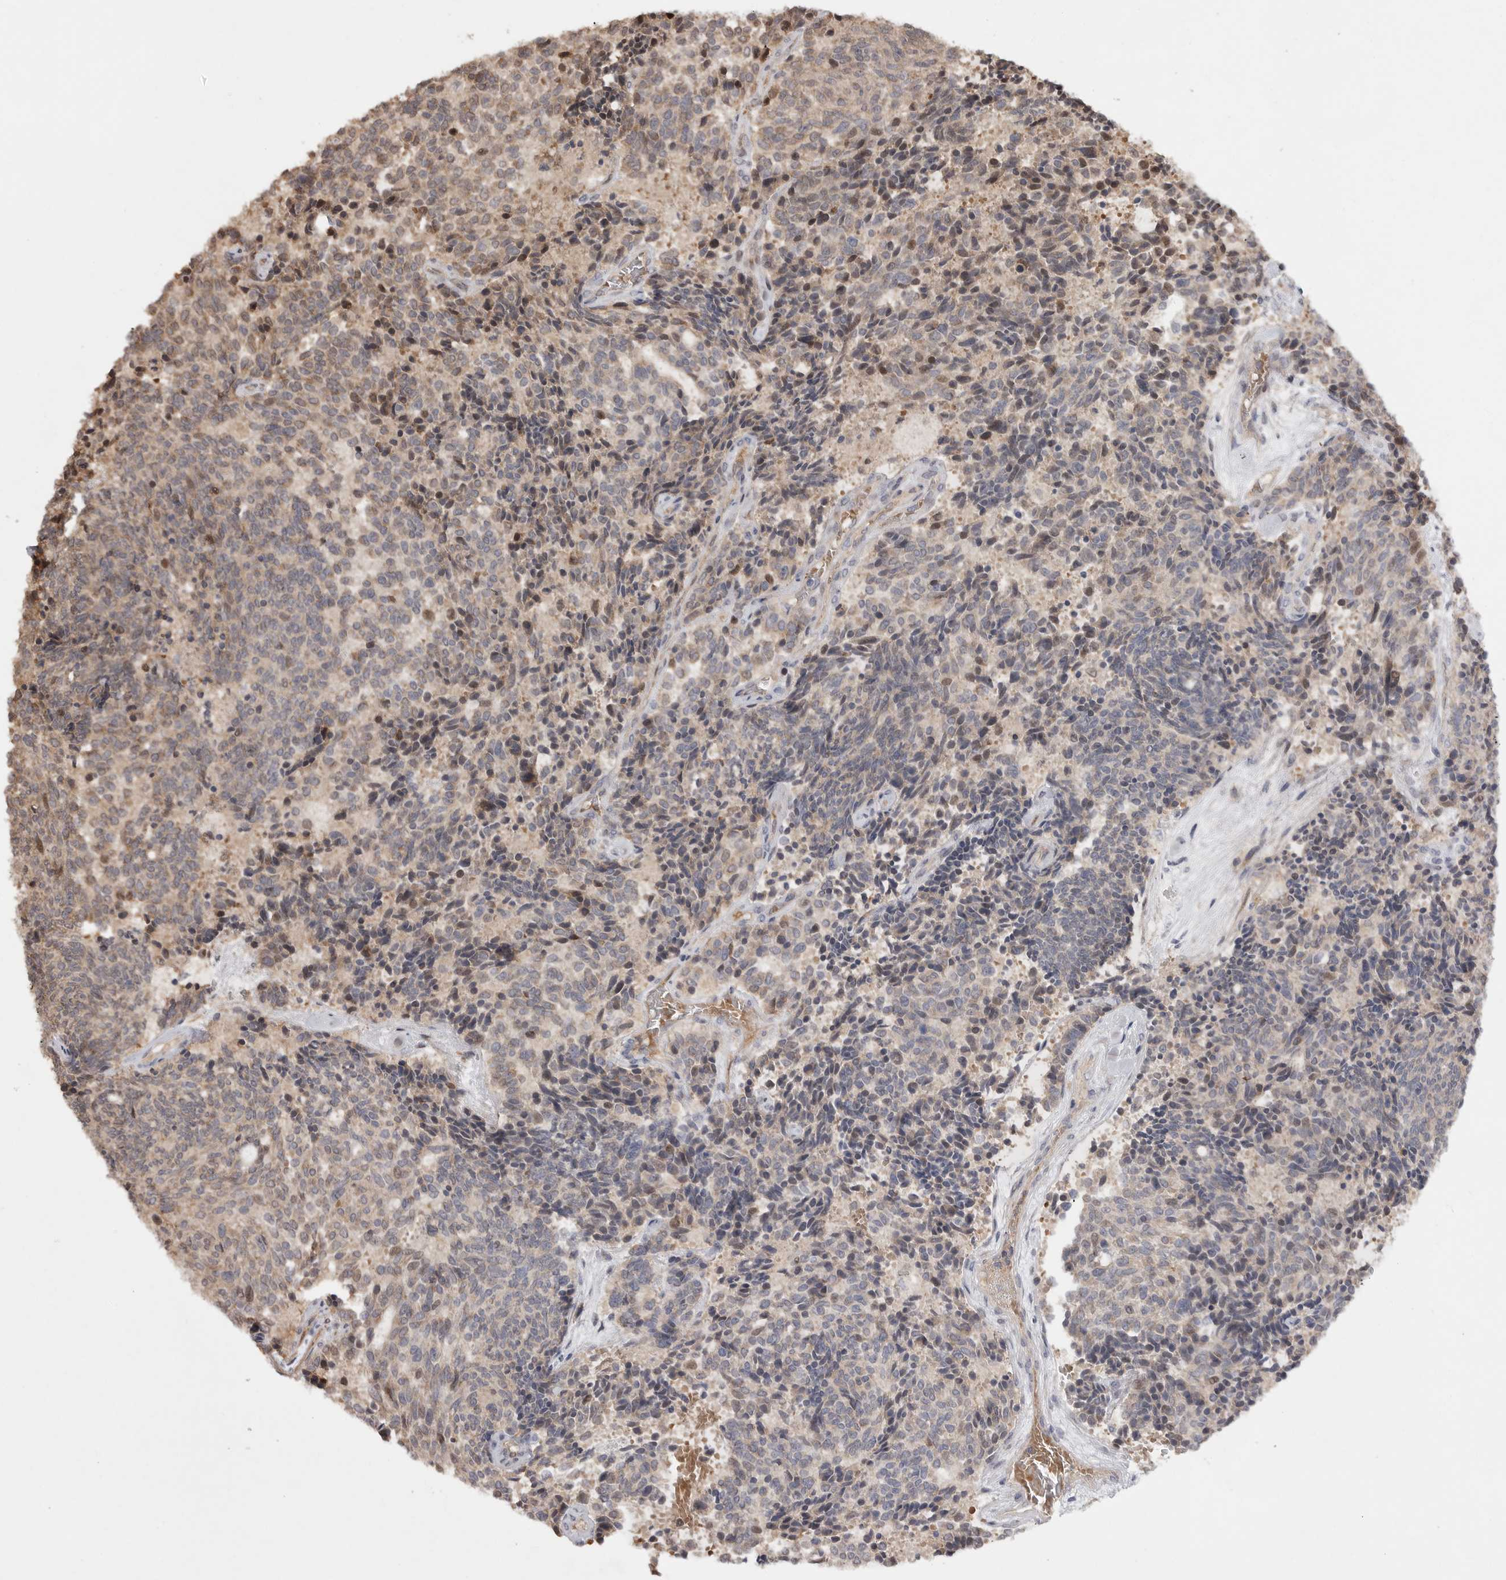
{"staining": {"intensity": "weak", "quantity": "25%-75%", "location": "cytoplasmic/membranous"}, "tissue": "carcinoid", "cell_type": "Tumor cells", "image_type": "cancer", "snomed": [{"axis": "morphology", "description": "Carcinoid, malignant, NOS"}, {"axis": "topography", "description": "Pancreas"}], "caption": "Immunohistochemistry histopathology image of malignant carcinoid stained for a protein (brown), which shows low levels of weak cytoplasmic/membranous expression in about 25%-75% of tumor cells.", "gene": "VN1R4", "patient": {"sex": "female", "age": 54}}